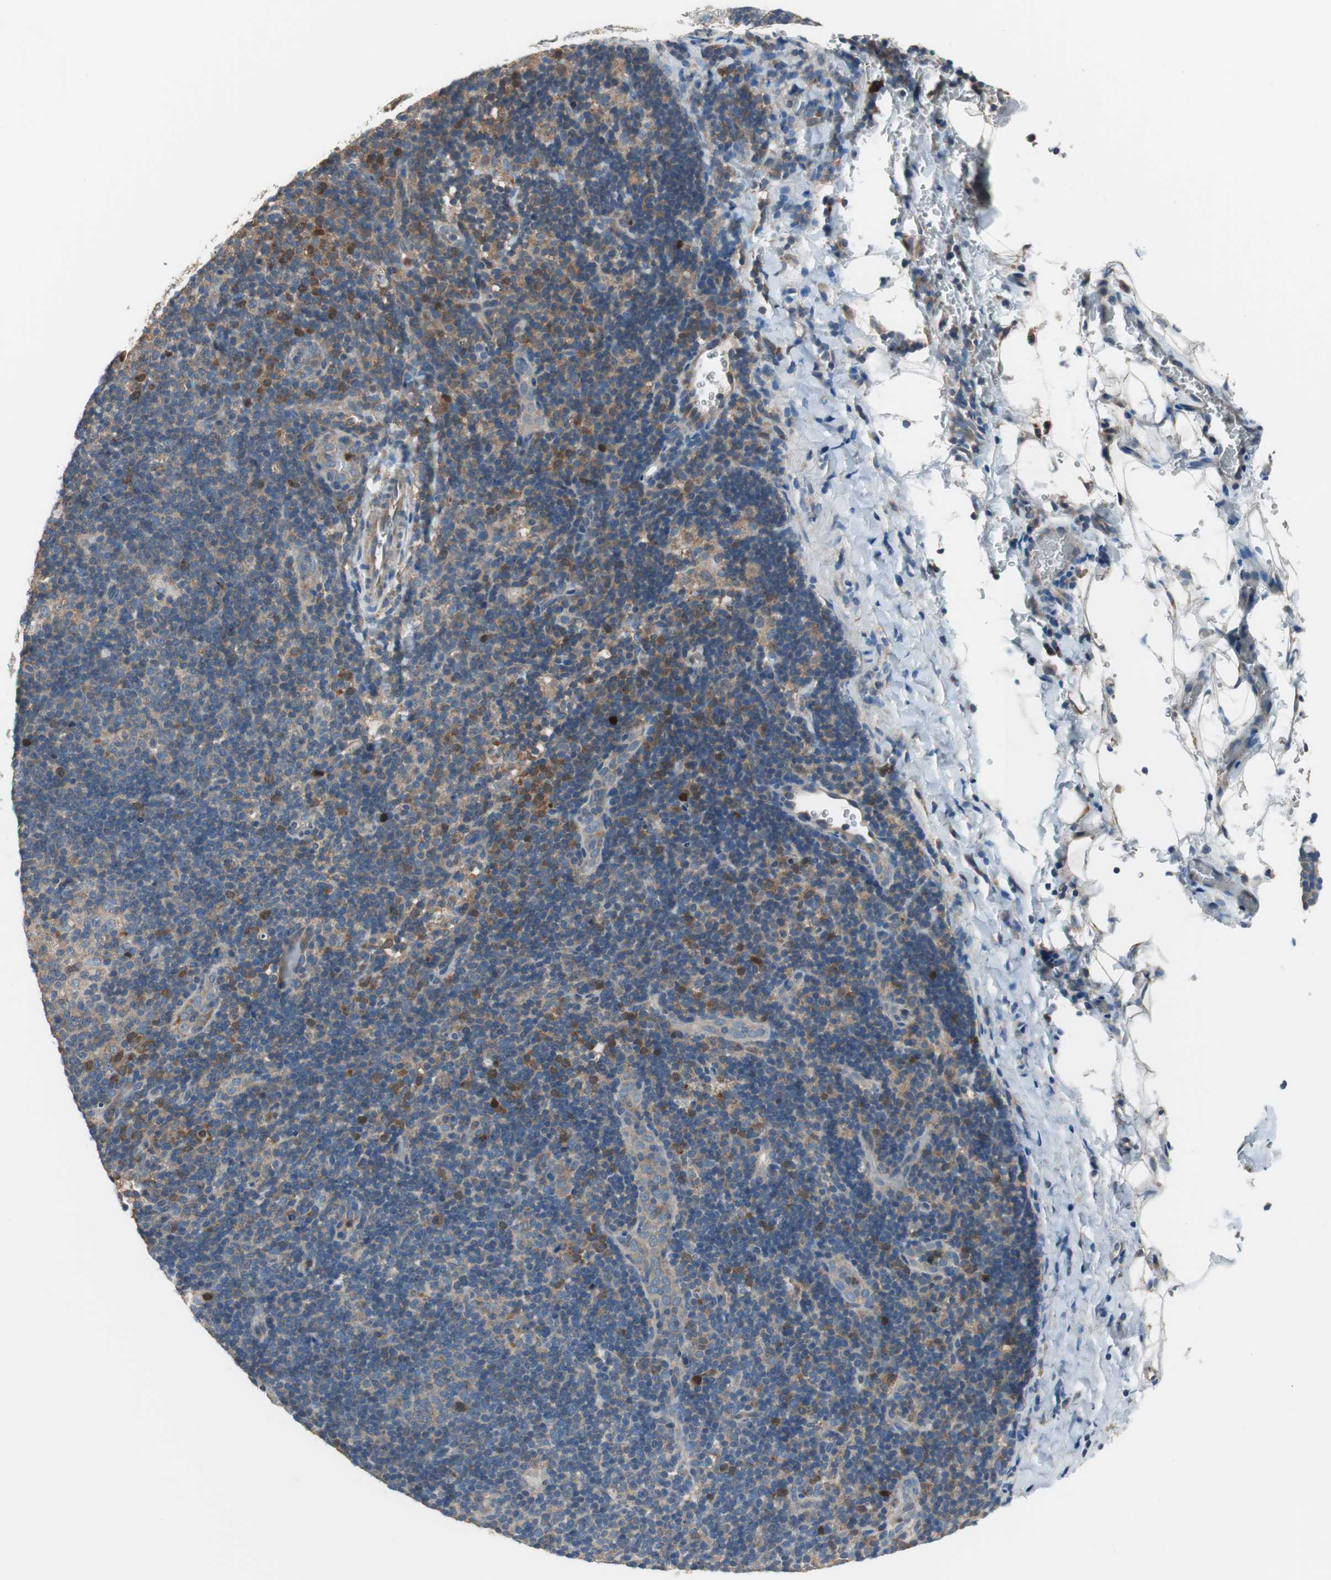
{"staining": {"intensity": "moderate", "quantity": "25%-75%", "location": "cytoplasmic/membranous"}, "tissue": "lymphoma", "cell_type": "Tumor cells", "image_type": "cancer", "snomed": [{"axis": "morphology", "description": "Hodgkin's disease, NOS"}, {"axis": "topography", "description": "Lymph node"}], "caption": "Brown immunohistochemical staining in Hodgkin's disease shows moderate cytoplasmic/membranous staining in about 25%-75% of tumor cells.", "gene": "PI4KB", "patient": {"sex": "female", "age": 57}}